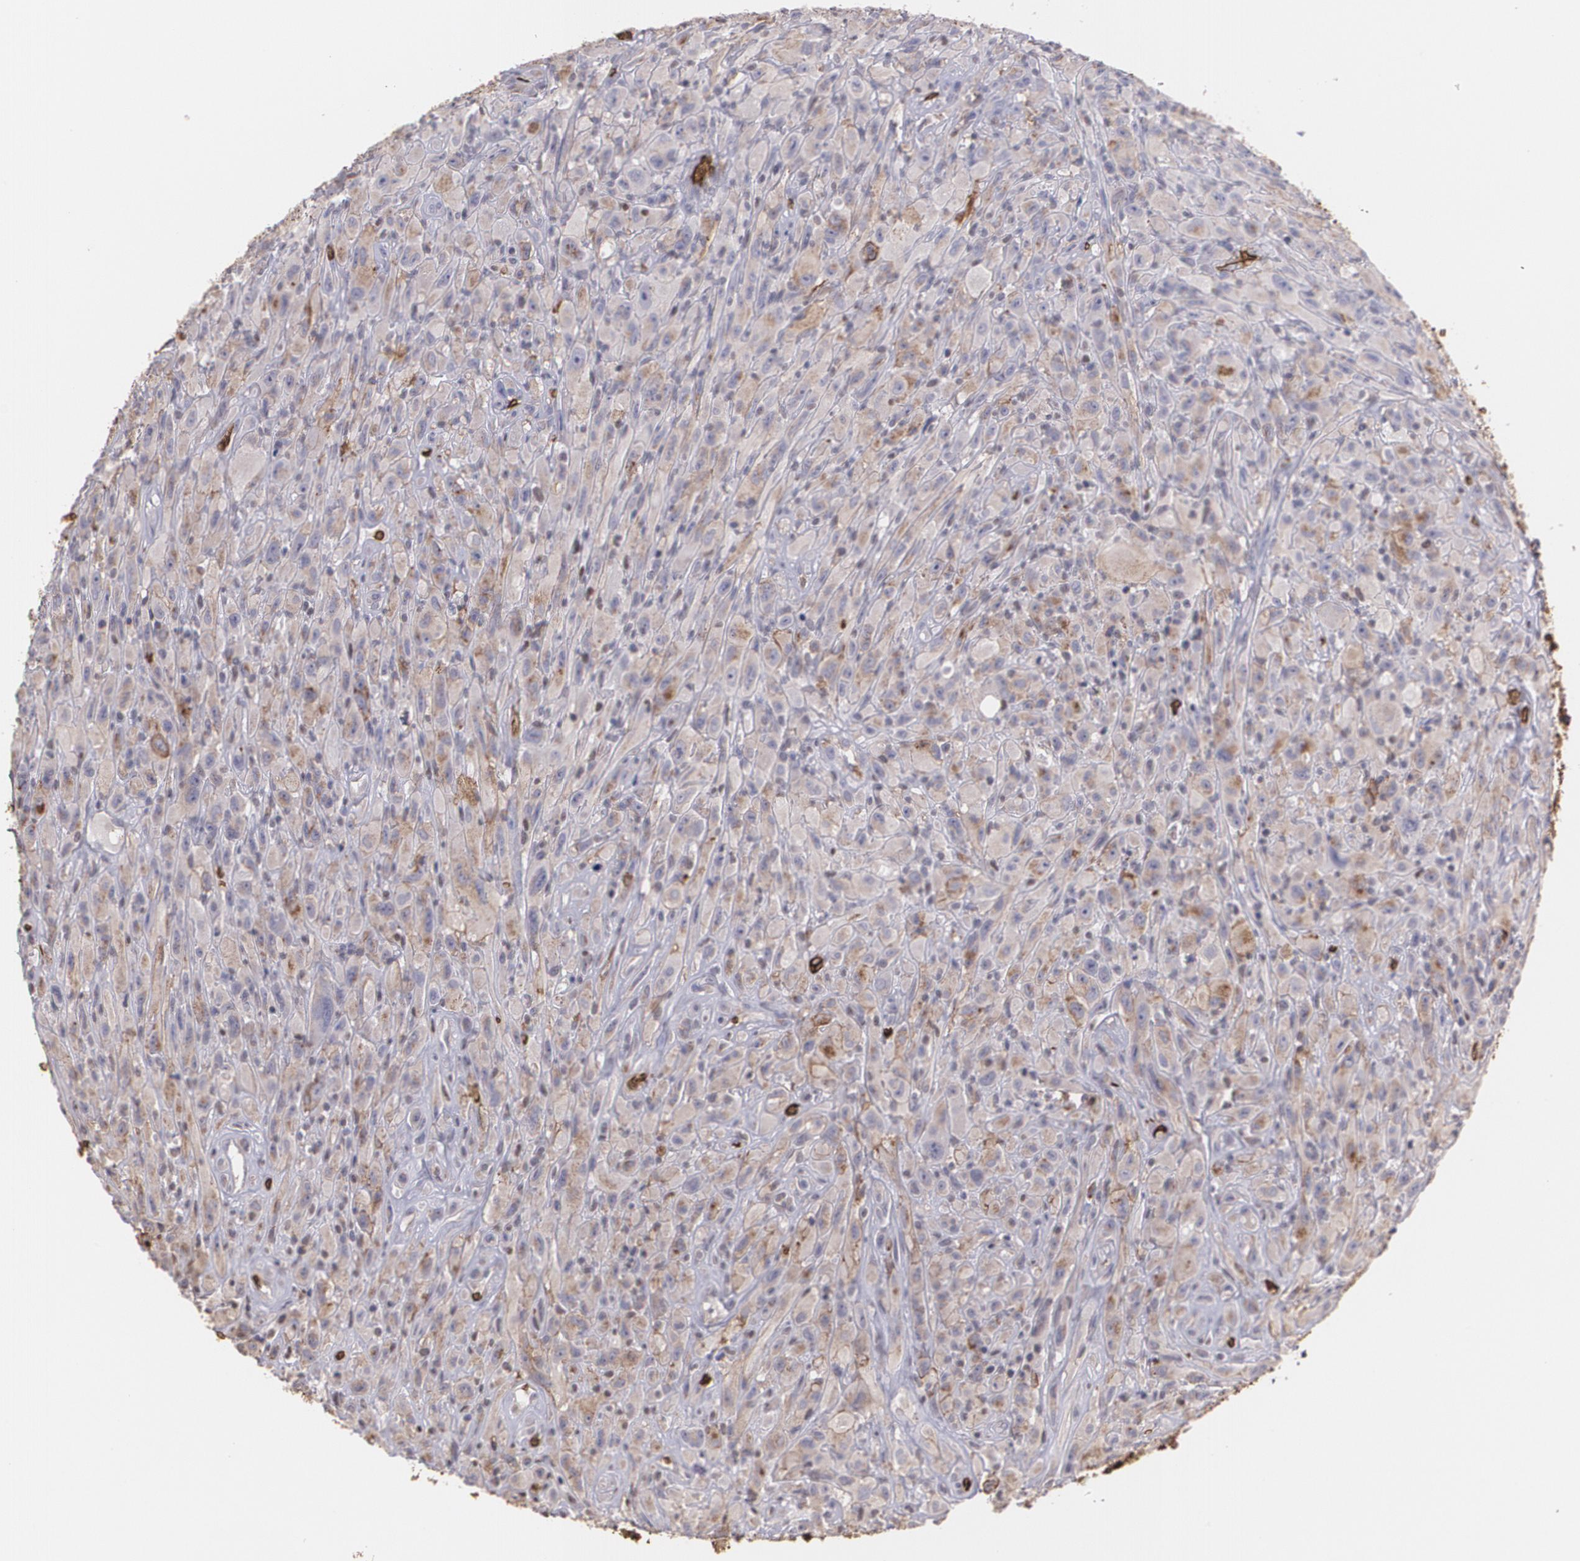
{"staining": {"intensity": "weak", "quantity": ">75%", "location": "cytoplasmic/membranous"}, "tissue": "glioma", "cell_type": "Tumor cells", "image_type": "cancer", "snomed": [{"axis": "morphology", "description": "Glioma, malignant, High grade"}, {"axis": "topography", "description": "Brain"}], "caption": "This is a histology image of immunohistochemistry (IHC) staining of malignant glioma (high-grade), which shows weak expression in the cytoplasmic/membranous of tumor cells.", "gene": "SLC2A1", "patient": {"sex": "male", "age": 48}}